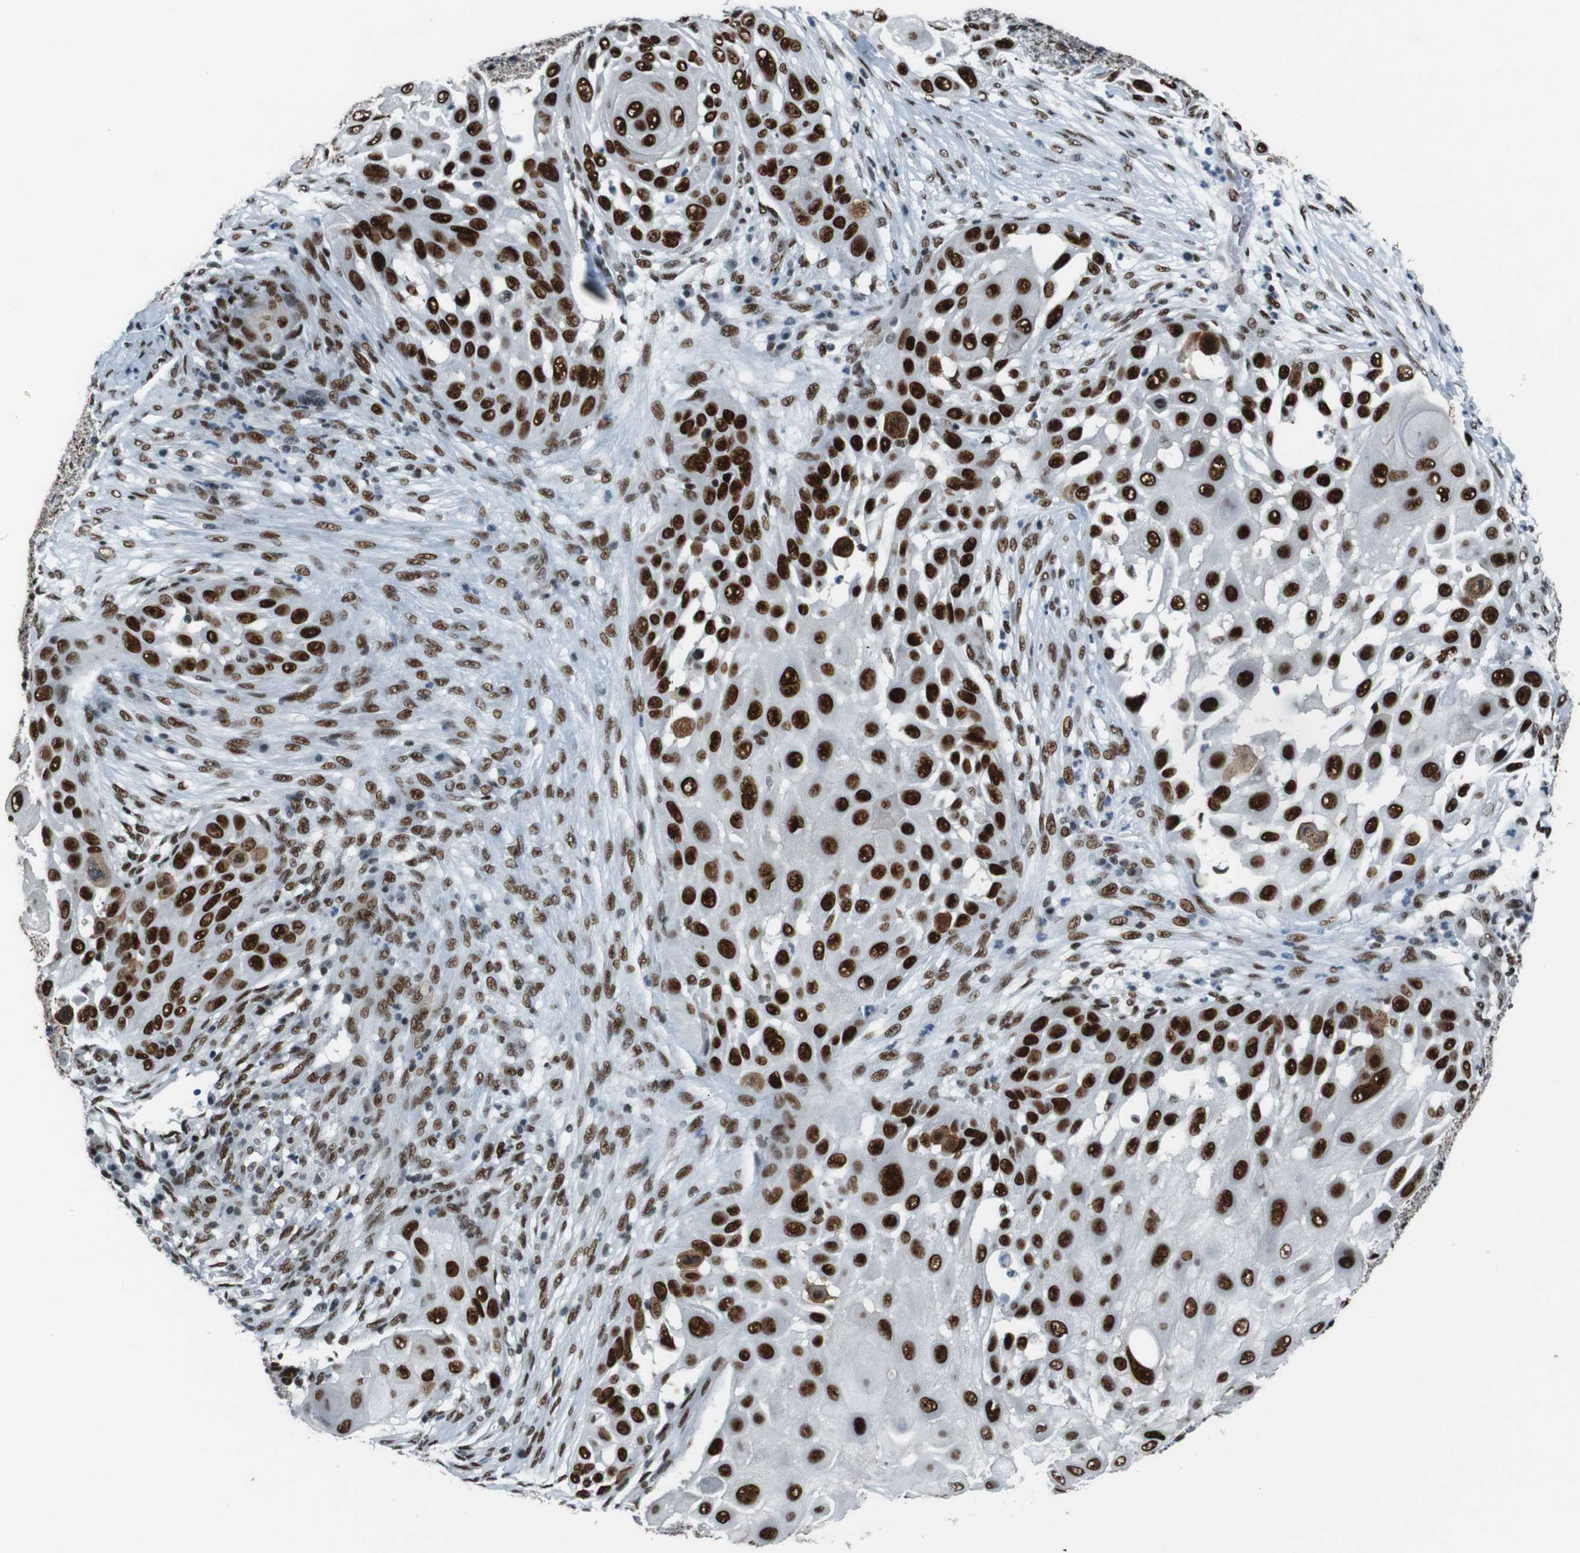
{"staining": {"intensity": "strong", "quantity": ">75%", "location": "nuclear"}, "tissue": "skin cancer", "cell_type": "Tumor cells", "image_type": "cancer", "snomed": [{"axis": "morphology", "description": "Squamous cell carcinoma, NOS"}, {"axis": "topography", "description": "Skin"}], "caption": "Skin cancer stained for a protein reveals strong nuclear positivity in tumor cells. The staining was performed using DAB (3,3'-diaminobenzidine) to visualize the protein expression in brown, while the nuclei were stained in blue with hematoxylin (Magnification: 20x).", "gene": "HEXIM1", "patient": {"sex": "female", "age": 44}}